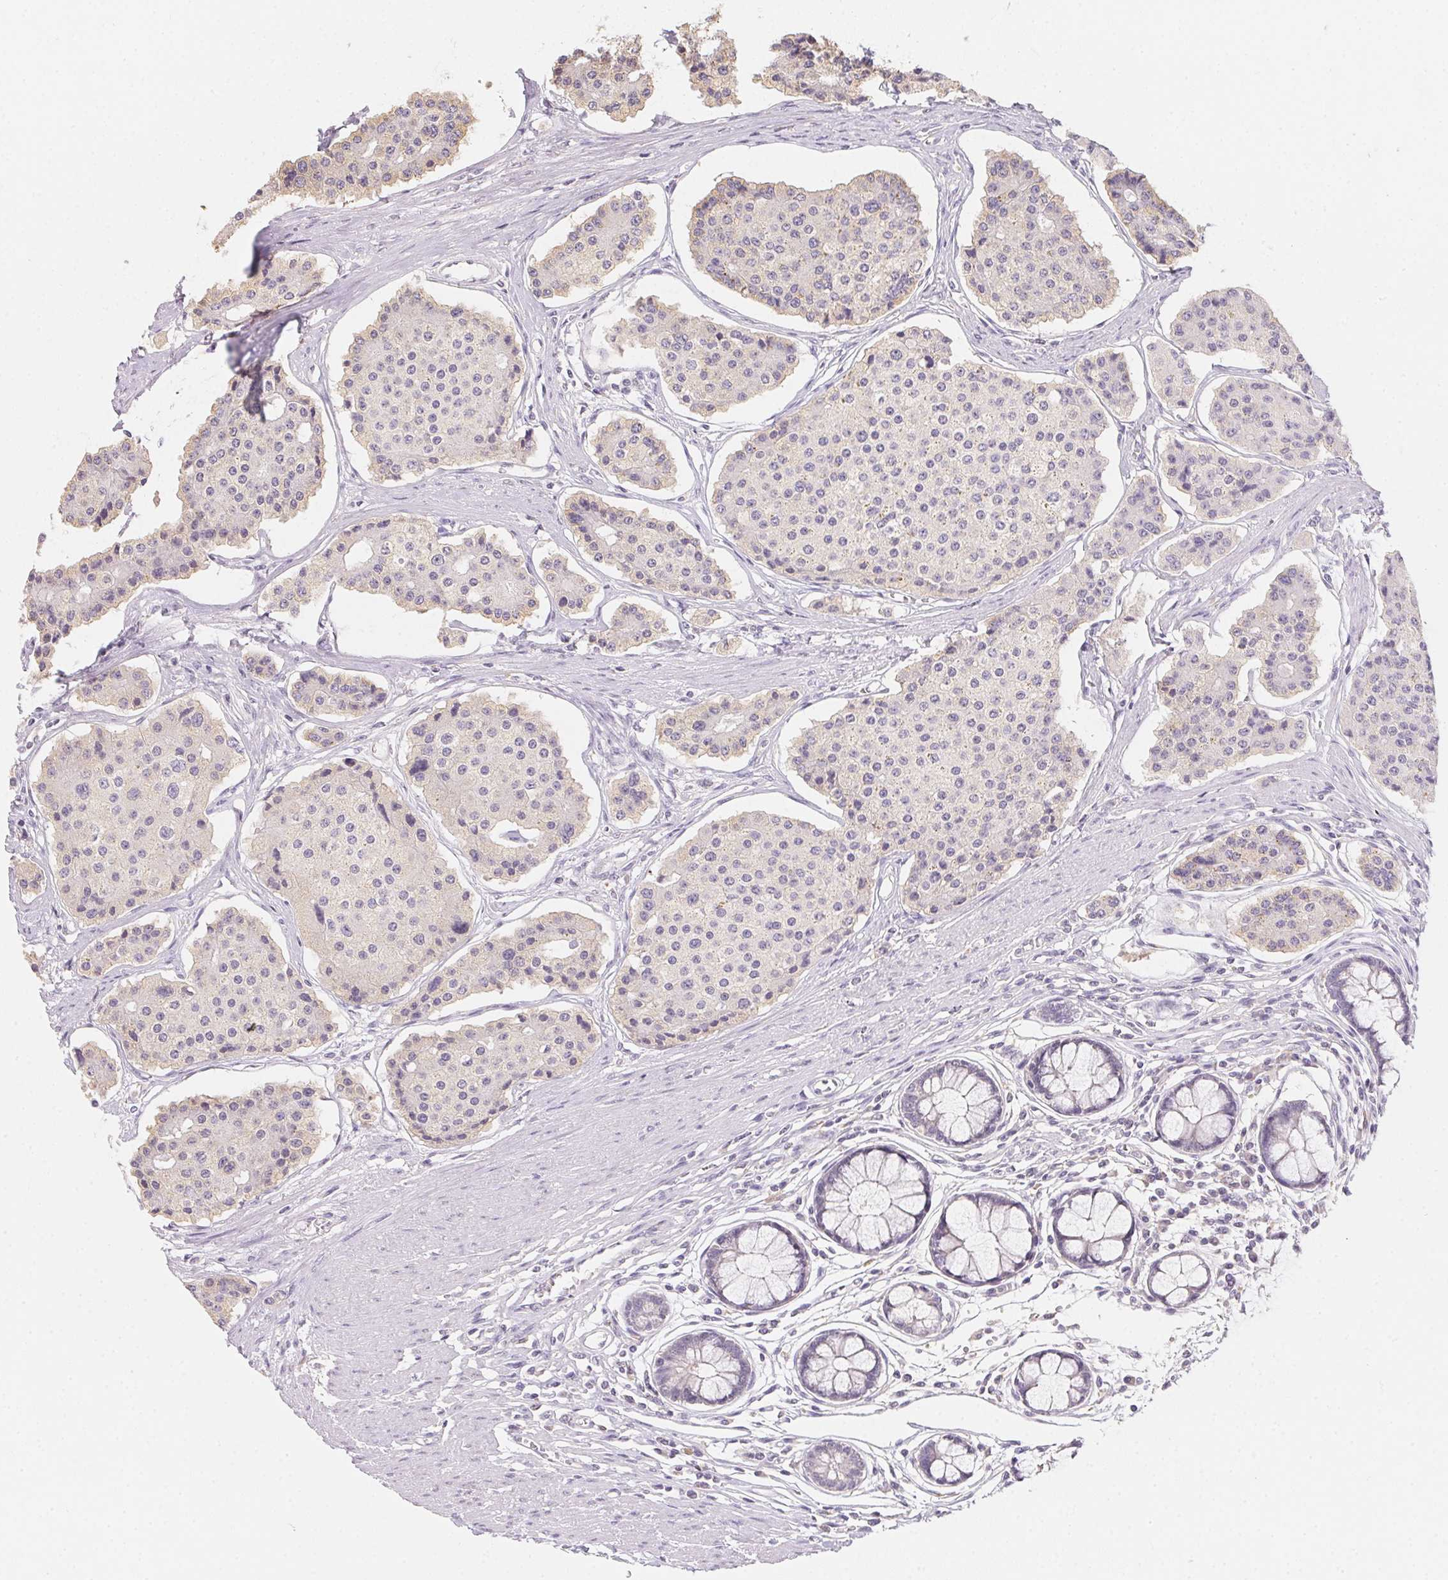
{"staining": {"intensity": "negative", "quantity": "none", "location": "none"}, "tissue": "carcinoid", "cell_type": "Tumor cells", "image_type": "cancer", "snomed": [{"axis": "morphology", "description": "Carcinoid, malignant, NOS"}, {"axis": "topography", "description": "Small intestine"}], "caption": "IHC of human carcinoid reveals no positivity in tumor cells.", "gene": "SLC6A18", "patient": {"sex": "female", "age": 65}}